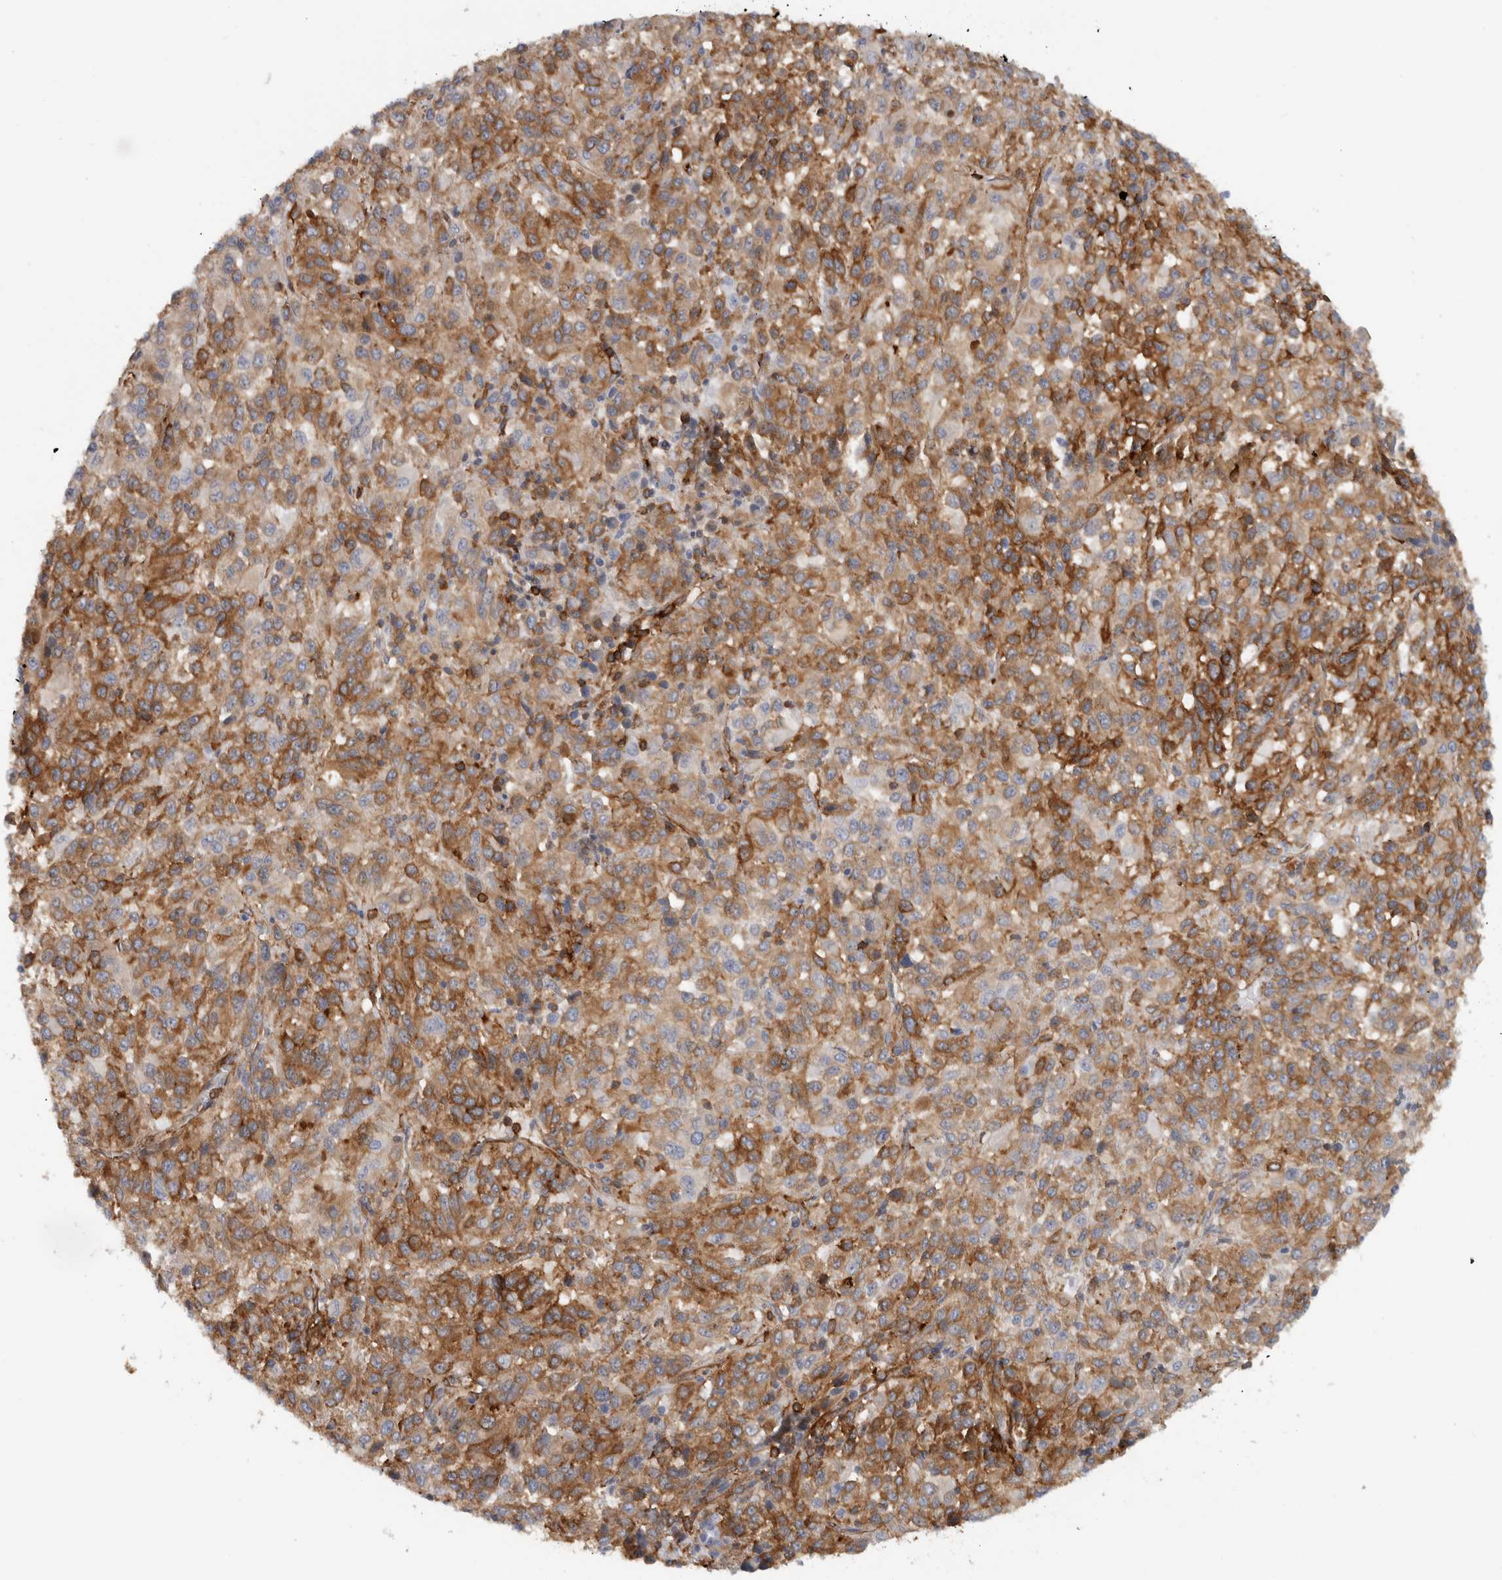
{"staining": {"intensity": "strong", "quantity": ">75%", "location": "cytoplasmic/membranous"}, "tissue": "melanoma", "cell_type": "Tumor cells", "image_type": "cancer", "snomed": [{"axis": "morphology", "description": "Malignant melanoma, Metastatic site"}, {"axis": "topography", "description": "Lung"}], "caption": "Immunohistochemistry of human melanoma demonstrates high levels of strong cytoplasmic/membranous positivity in about >75% of tumor cells. (Stains: DAB in brown, nuclei in blue, Microscopy: brightfield microscopy at high magnification).", "gene": "AHNAK", "patient": {"sex": "male", "age": 64}}